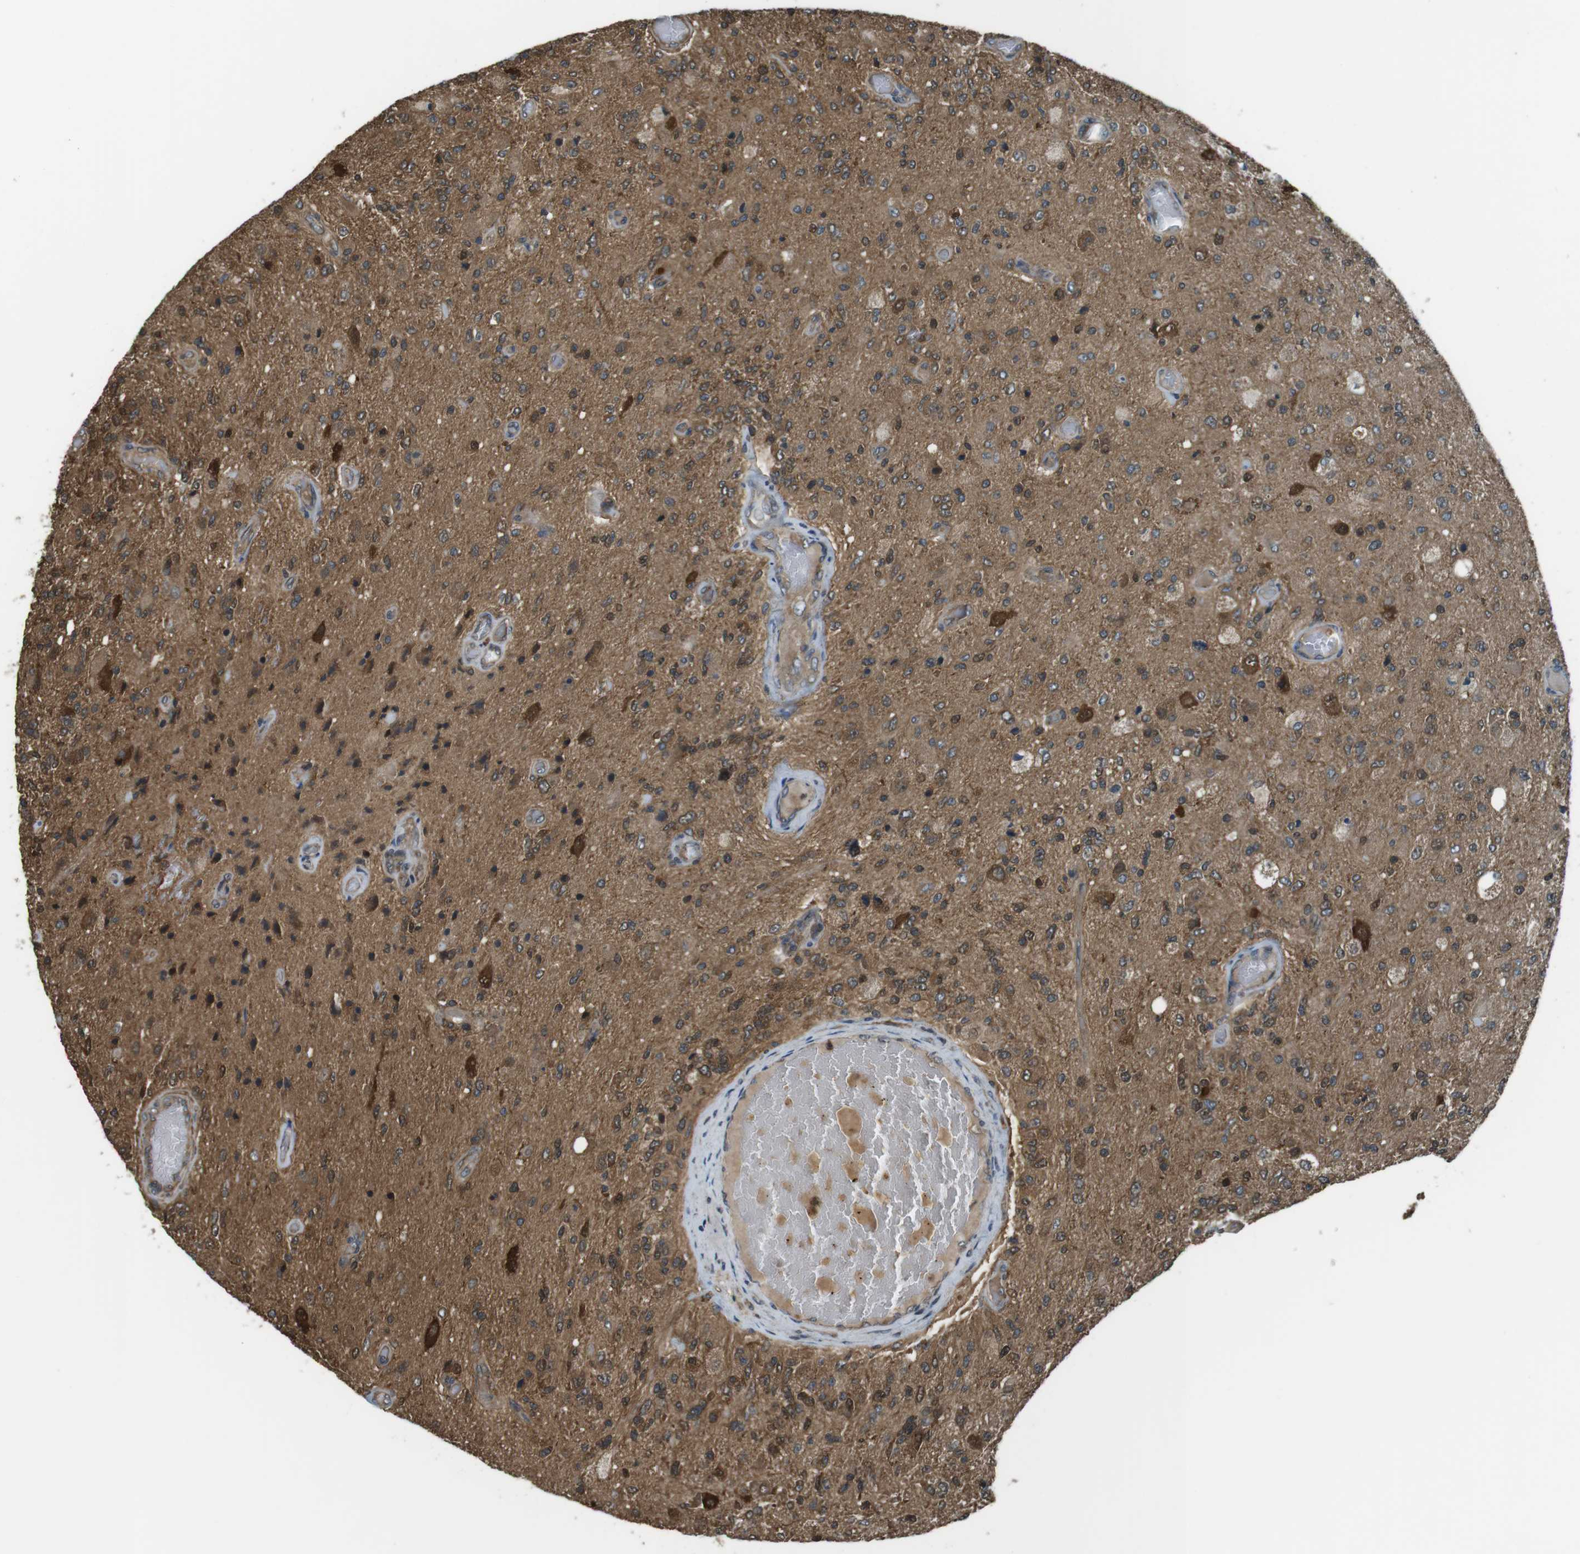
{"staining": {"intensity": "moderate", "quantity": ">75%", "location": "cytoplasmic/membranous"}, "tissue": "glioma", "cell_type": "Tumor cells", "image_type": "cancer", "snomed": [{"axis": "morphology", "description": "Normal tissue, NOS"}, {"axis": "morphology", "description": "Glioma, malignant, High grade"}, {"axis": "topography", "description": "Cerebral cortex"}], "caption": "Malignant glioma (high-grade) stained with a protein marker displays moderate staining in tumor cells.", "gene": "LRRC3B", "patient": {"sex": "male", "age": 77}}